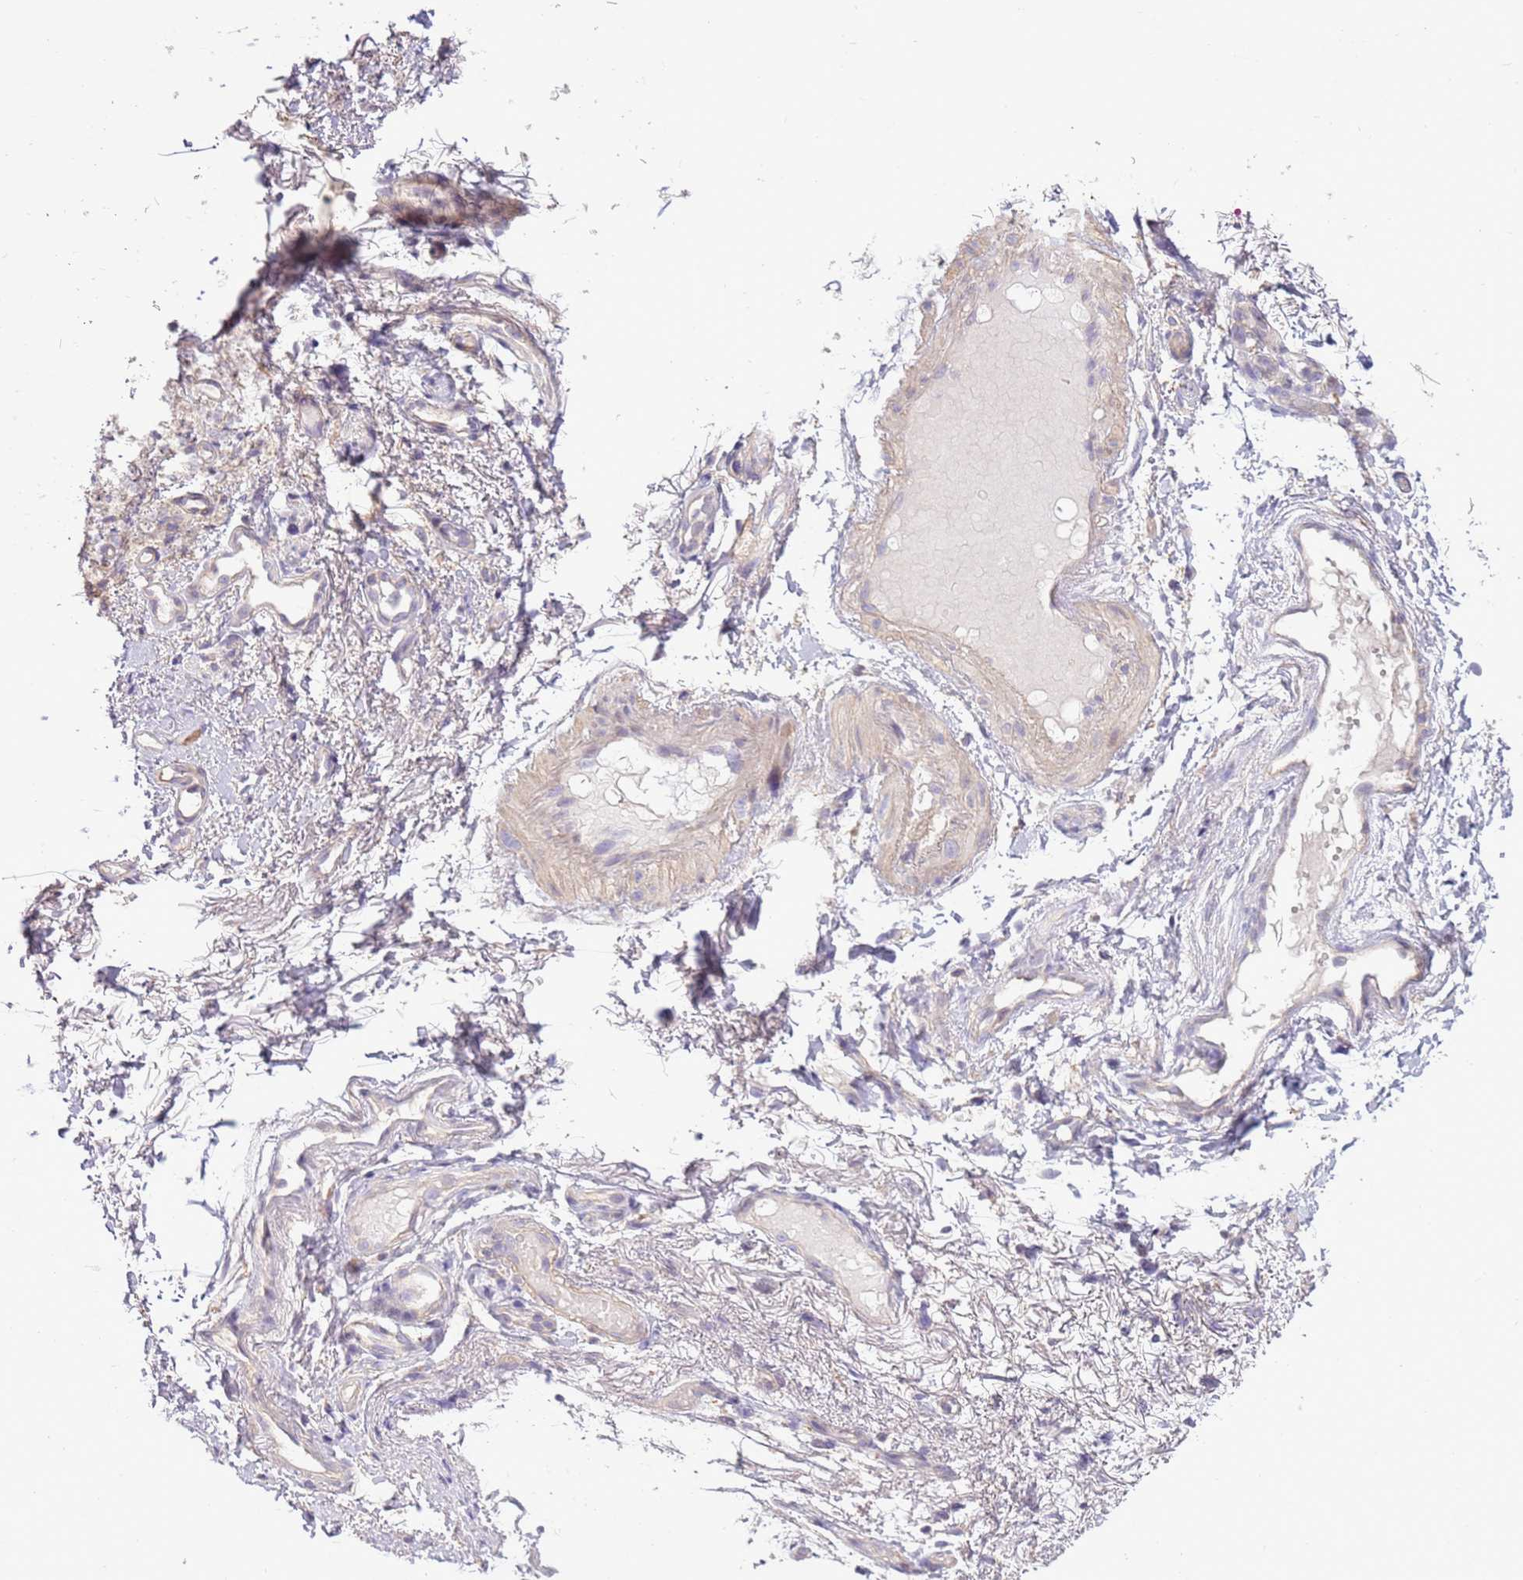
{"staining": {"intensity": "negative", "quantity": "none", "location": "none"}, "tissue": "adipose tissue", "cell_type": "Adipocytes", "image_type": "normal", "snomed": [{"axis": "morphology", "description": "Normal tissue, NOS"}, {"axis": "morphology", "description": "Basal cell carcinoma"}, {"axis": "topography", "description": "Cartilage tissue"}, {"axis": "topography", "description": "Nasopharynx"}, {"axis": "topography", "description": "Oral tissue"}], "caption": "This is an immunohistochemistry (IHC) image of benign adipose tissue. There is no positivity in adipocytes.", "gene": "EVA1B", "patient": {"sex": "female", "age": 77}}